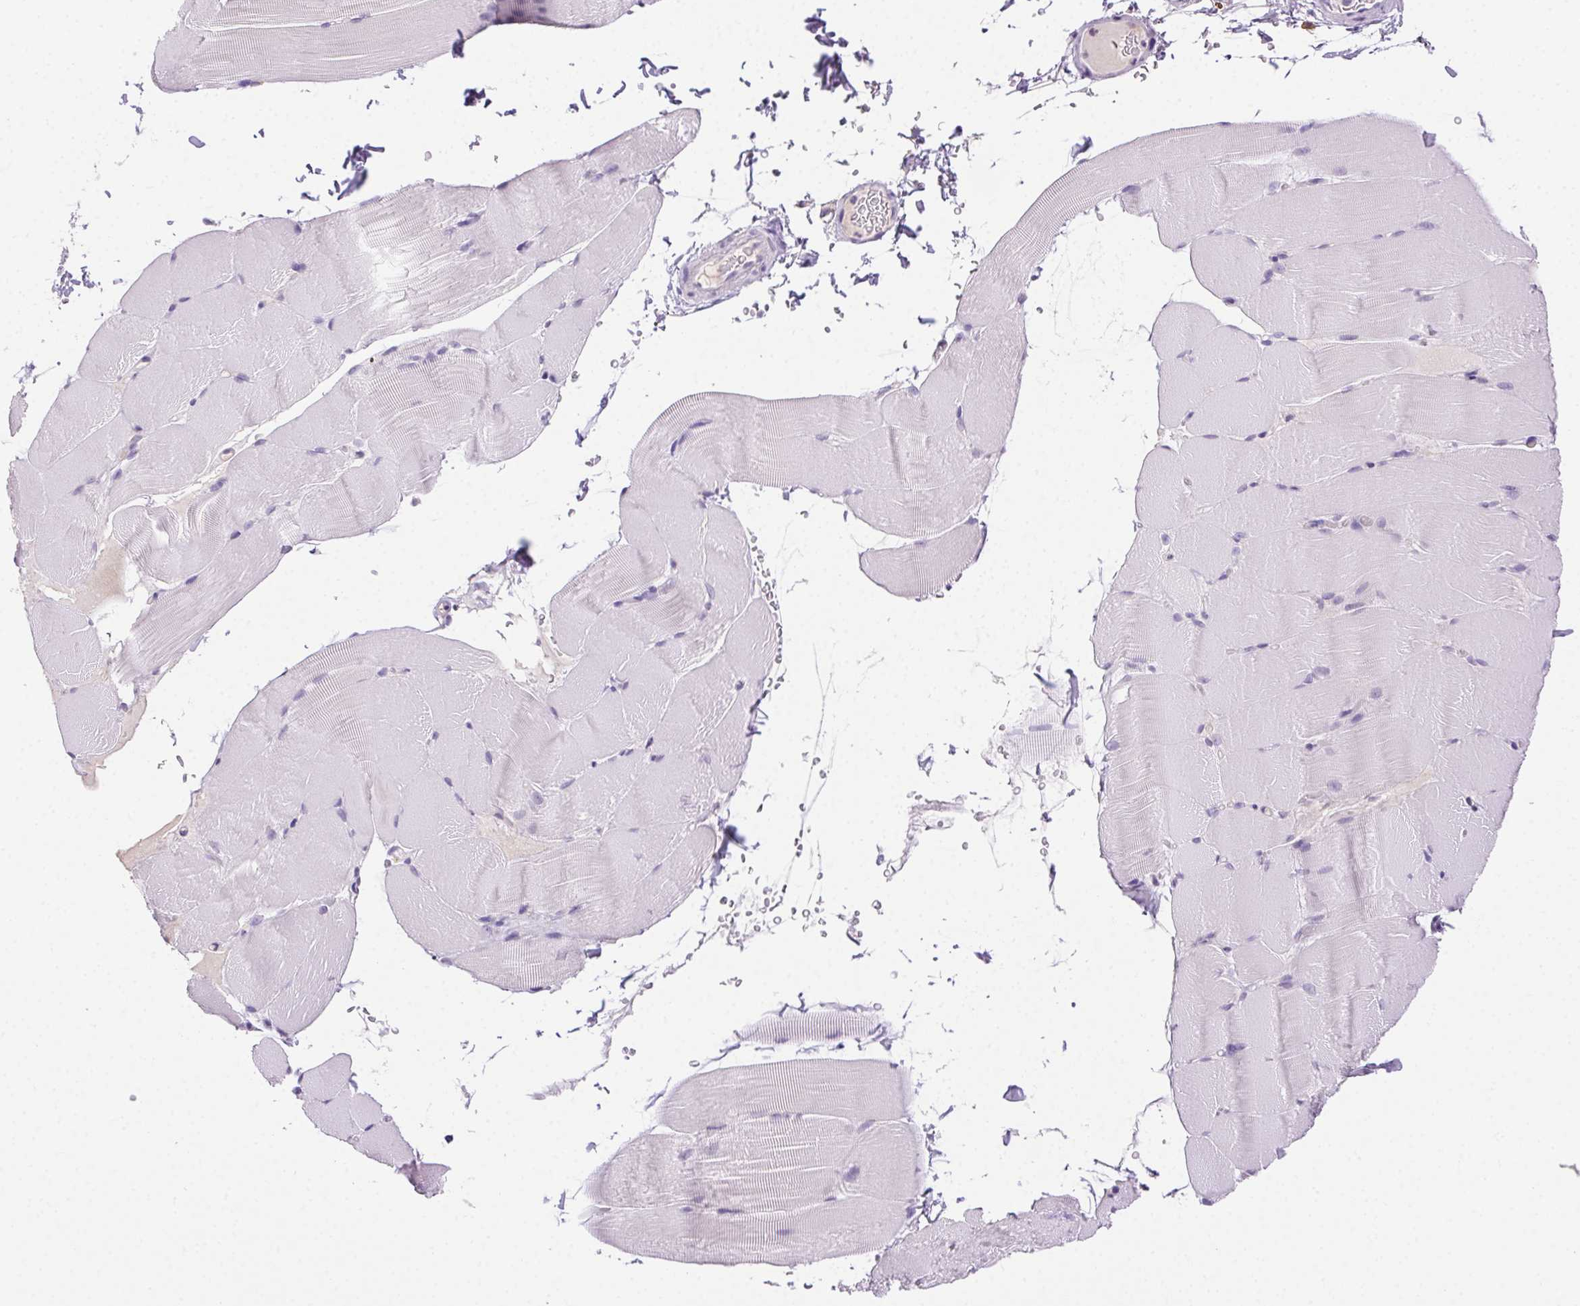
{"staining": {"intensity": "negative", "quantity": "none", "location": "none"}, "tissue": "skeletal muscle", "cell_type": "Myocytes", "image_type": "normal", "snomed": [{"axis": "morphology", "description": "Normal tissue, NOS"}, {"axis": "topography", "description": "Skeletal muscle"}], "caption": "Immunohistochemical staining of normal skeletal muscle shows no significant expression in myocytes. The staining is performed using DAB (3,3'-diaminobenzidine) brown chromogen with nuclei counter-stained in using hematoxylin.", "gene": "CLDN10", "patient": {"sex": "female", "age": 37}}